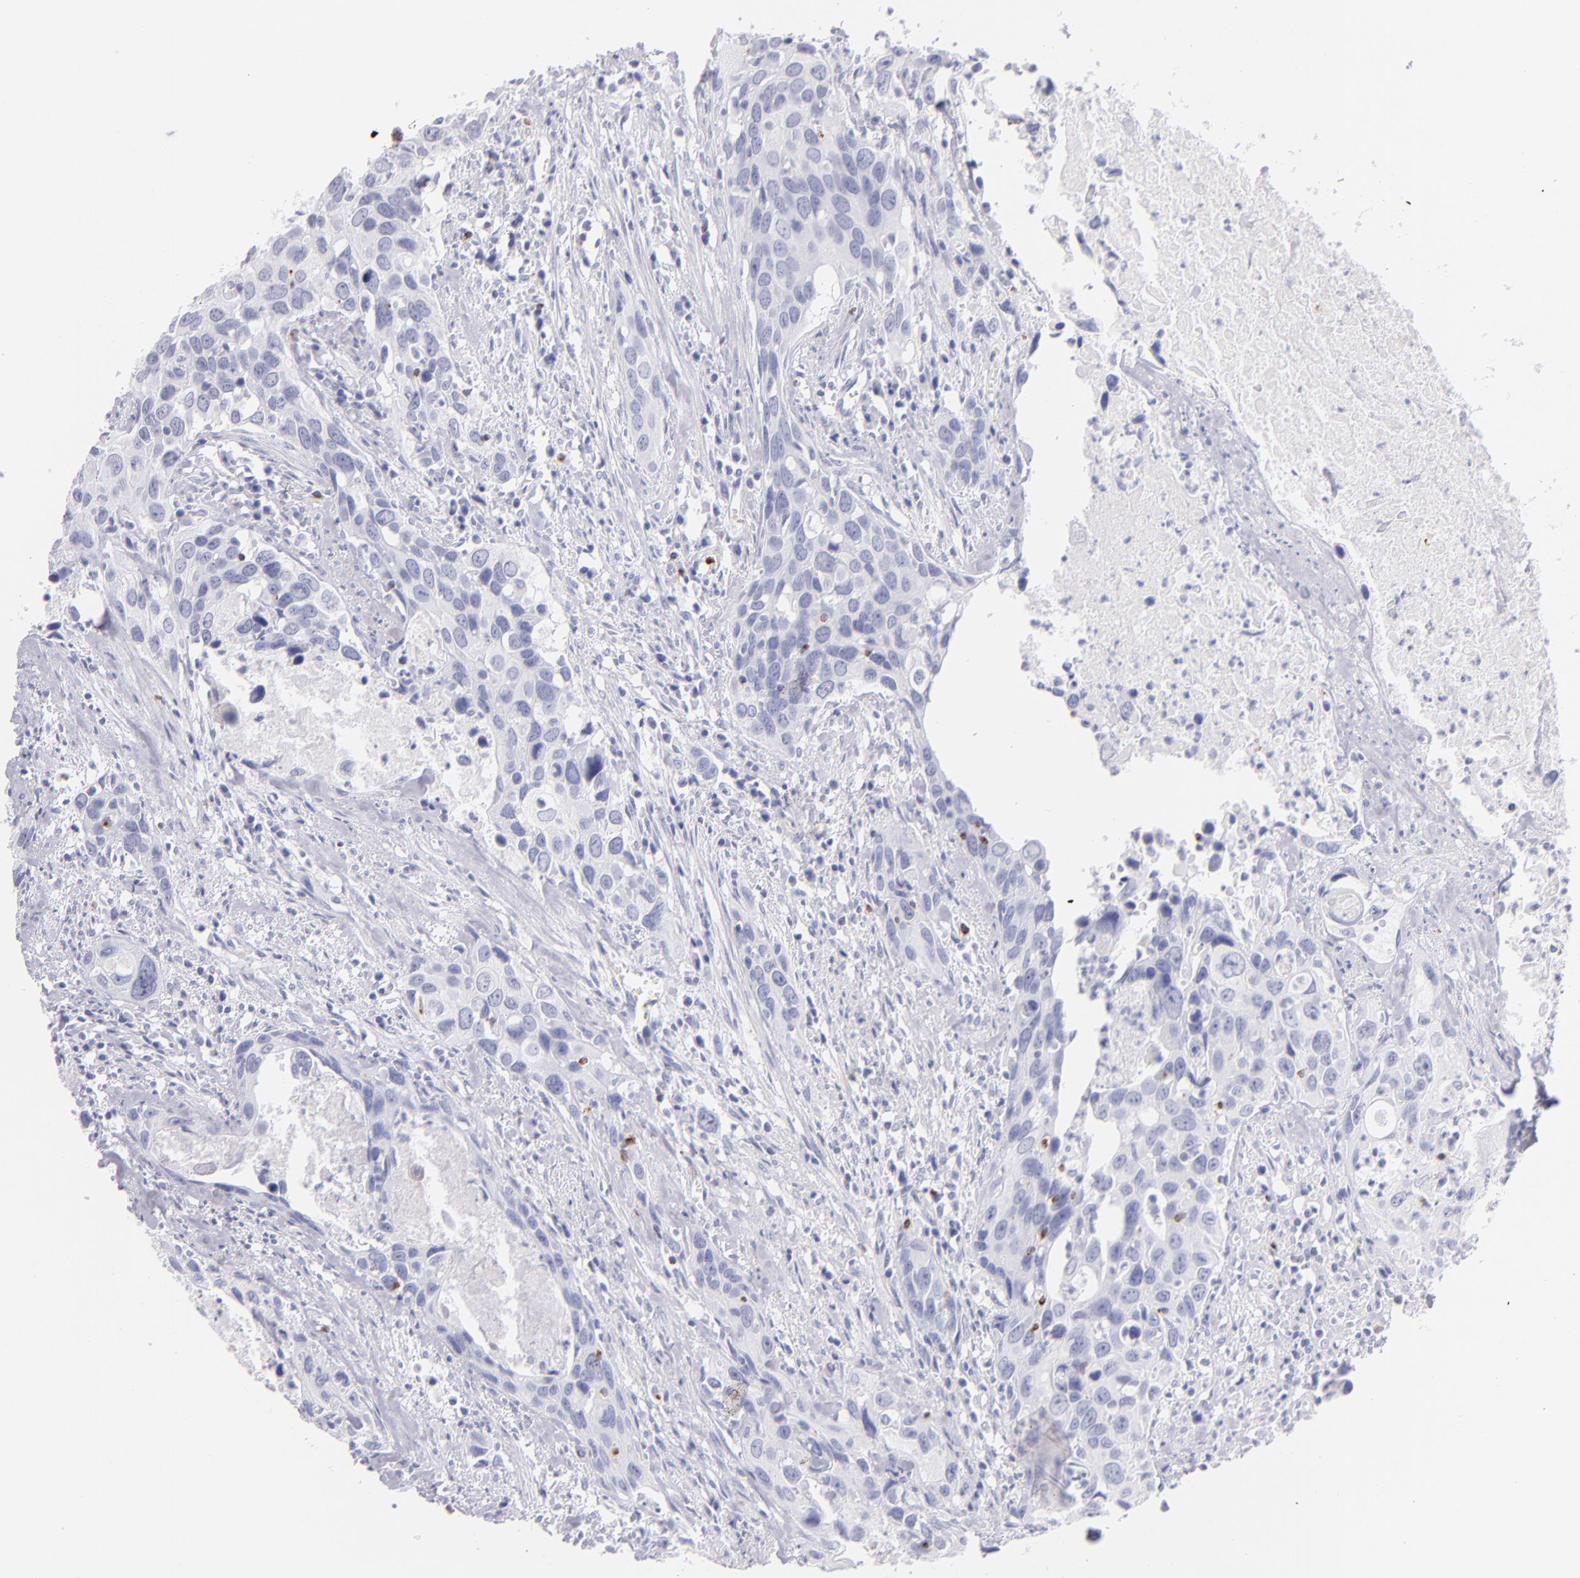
{"staining": {"intensity": "negative", "quantity": "none", "location": "none"}, "tissue": "urothelial cancer", "cell_type": "Tumor cells", "image_type": "cancer", "snomed": [{"axis": "morphology", "description": "Urothelial carcinoma, High grade"}, {"axis": "topography", "description": "Urinary bladder"}], "caption": "This micrograph is of urothelial cancer stained with immunohistochemistry to label a protein in brown with the nuclei are counter-stained blue. There is no positivity in tumor cells.", "gene": "PRF1", "patient": {"sex": "male", "age": 71}}